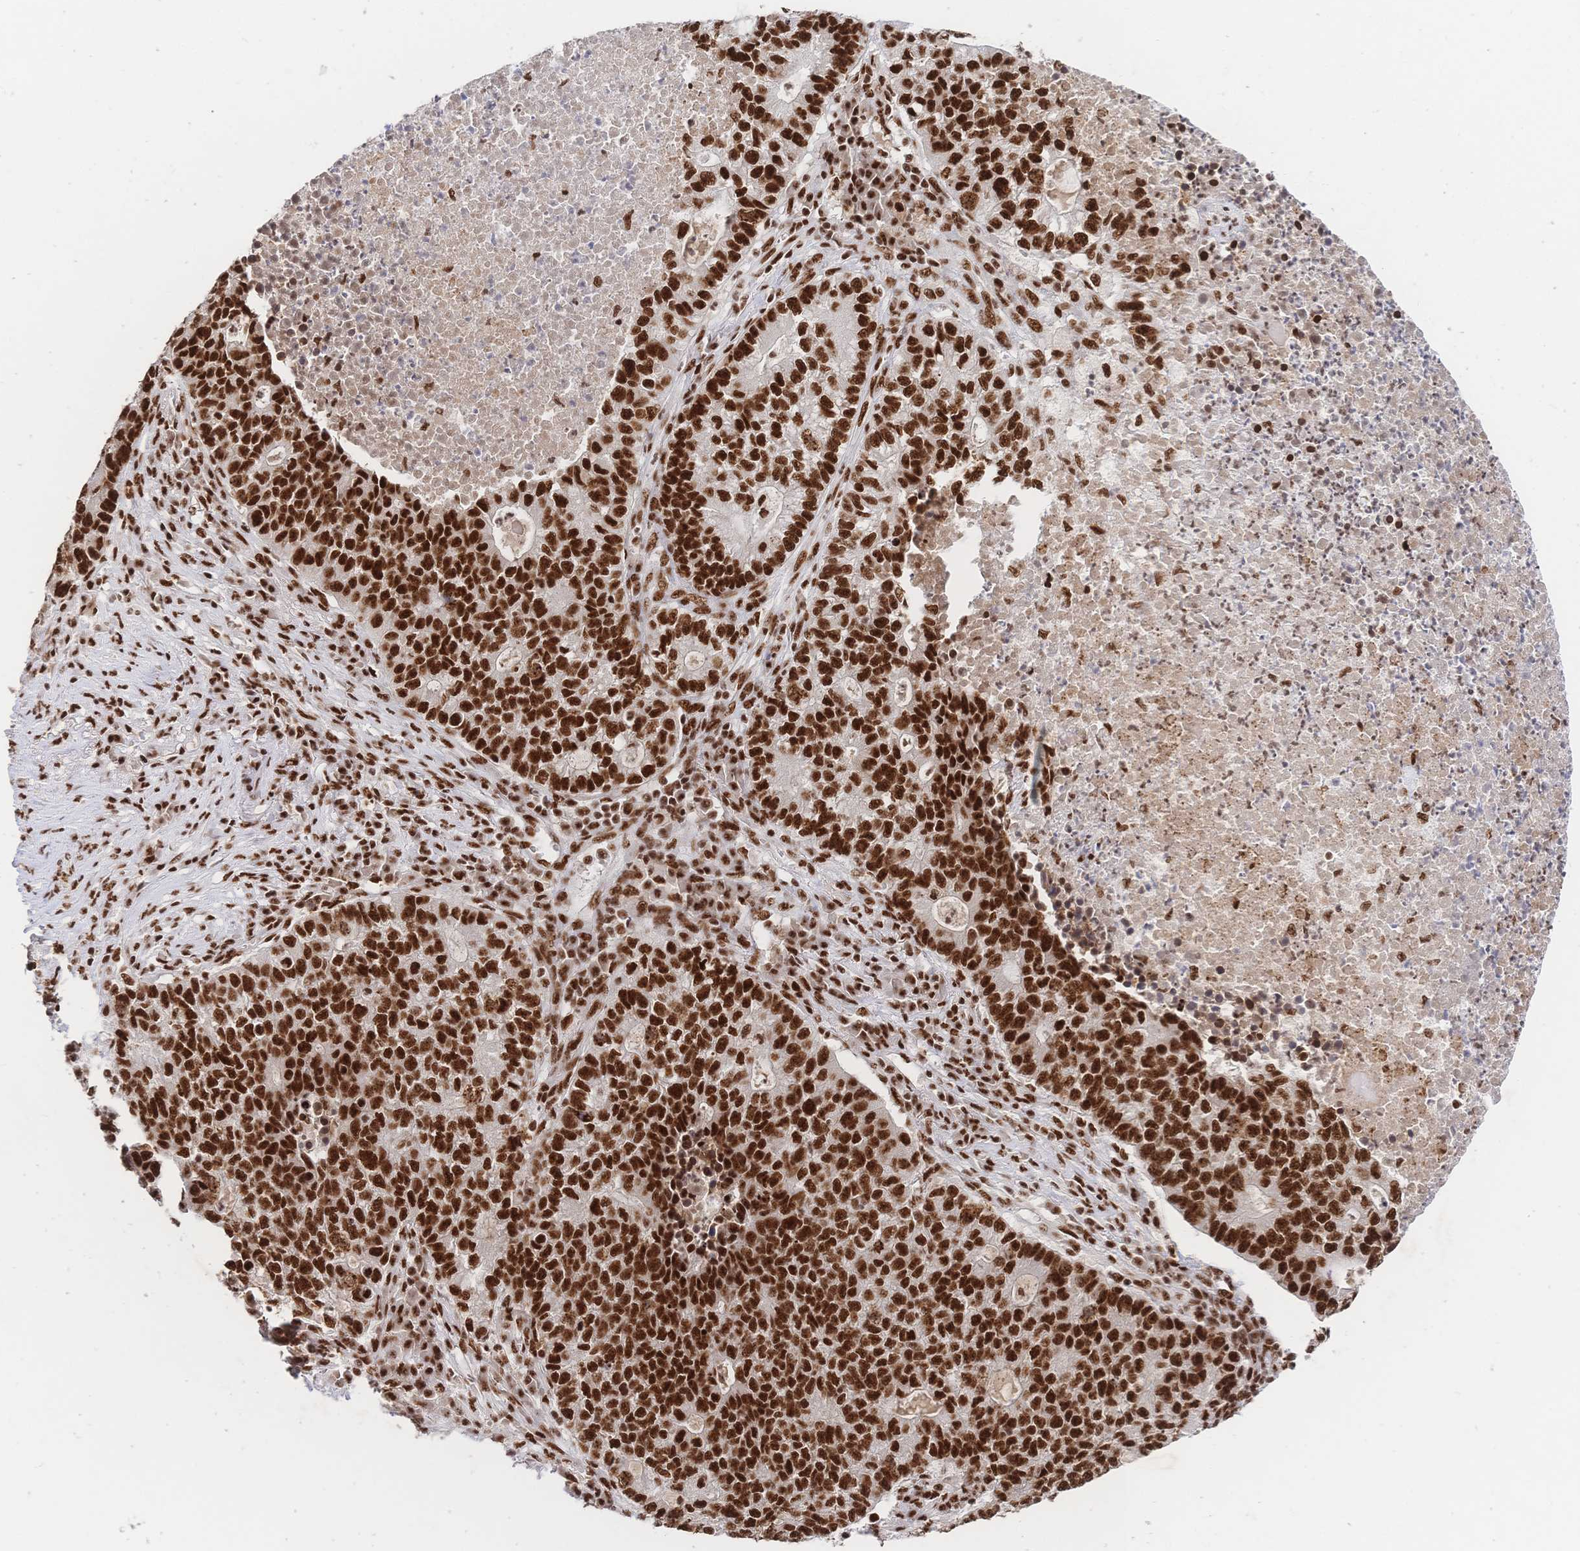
{"staining": {"intensity": "strong", "quantity": ">75%", "location": "nuclear"}, "tissue": "lung cancer", "cell_type": "Tumor cells", "image_type": "cancer", "snomed": [{"axis": "morphology", "description": "Adenocarcinoma, NOS"}, {"axis": "topography", "description": "Lung"}], "caption": "Strong nuclear protein positivity is seen in about >75% of tumor cells in adenocarcinoma (lung). The protein of interest is stained brown, and the nuclei are stained in blue (DAB (3,3'-diaminobenzidine) IHC with brightfield microscopy, high magnification).", "gene": "SRSF1", "patient": {"sex": "male", "age": 57}}